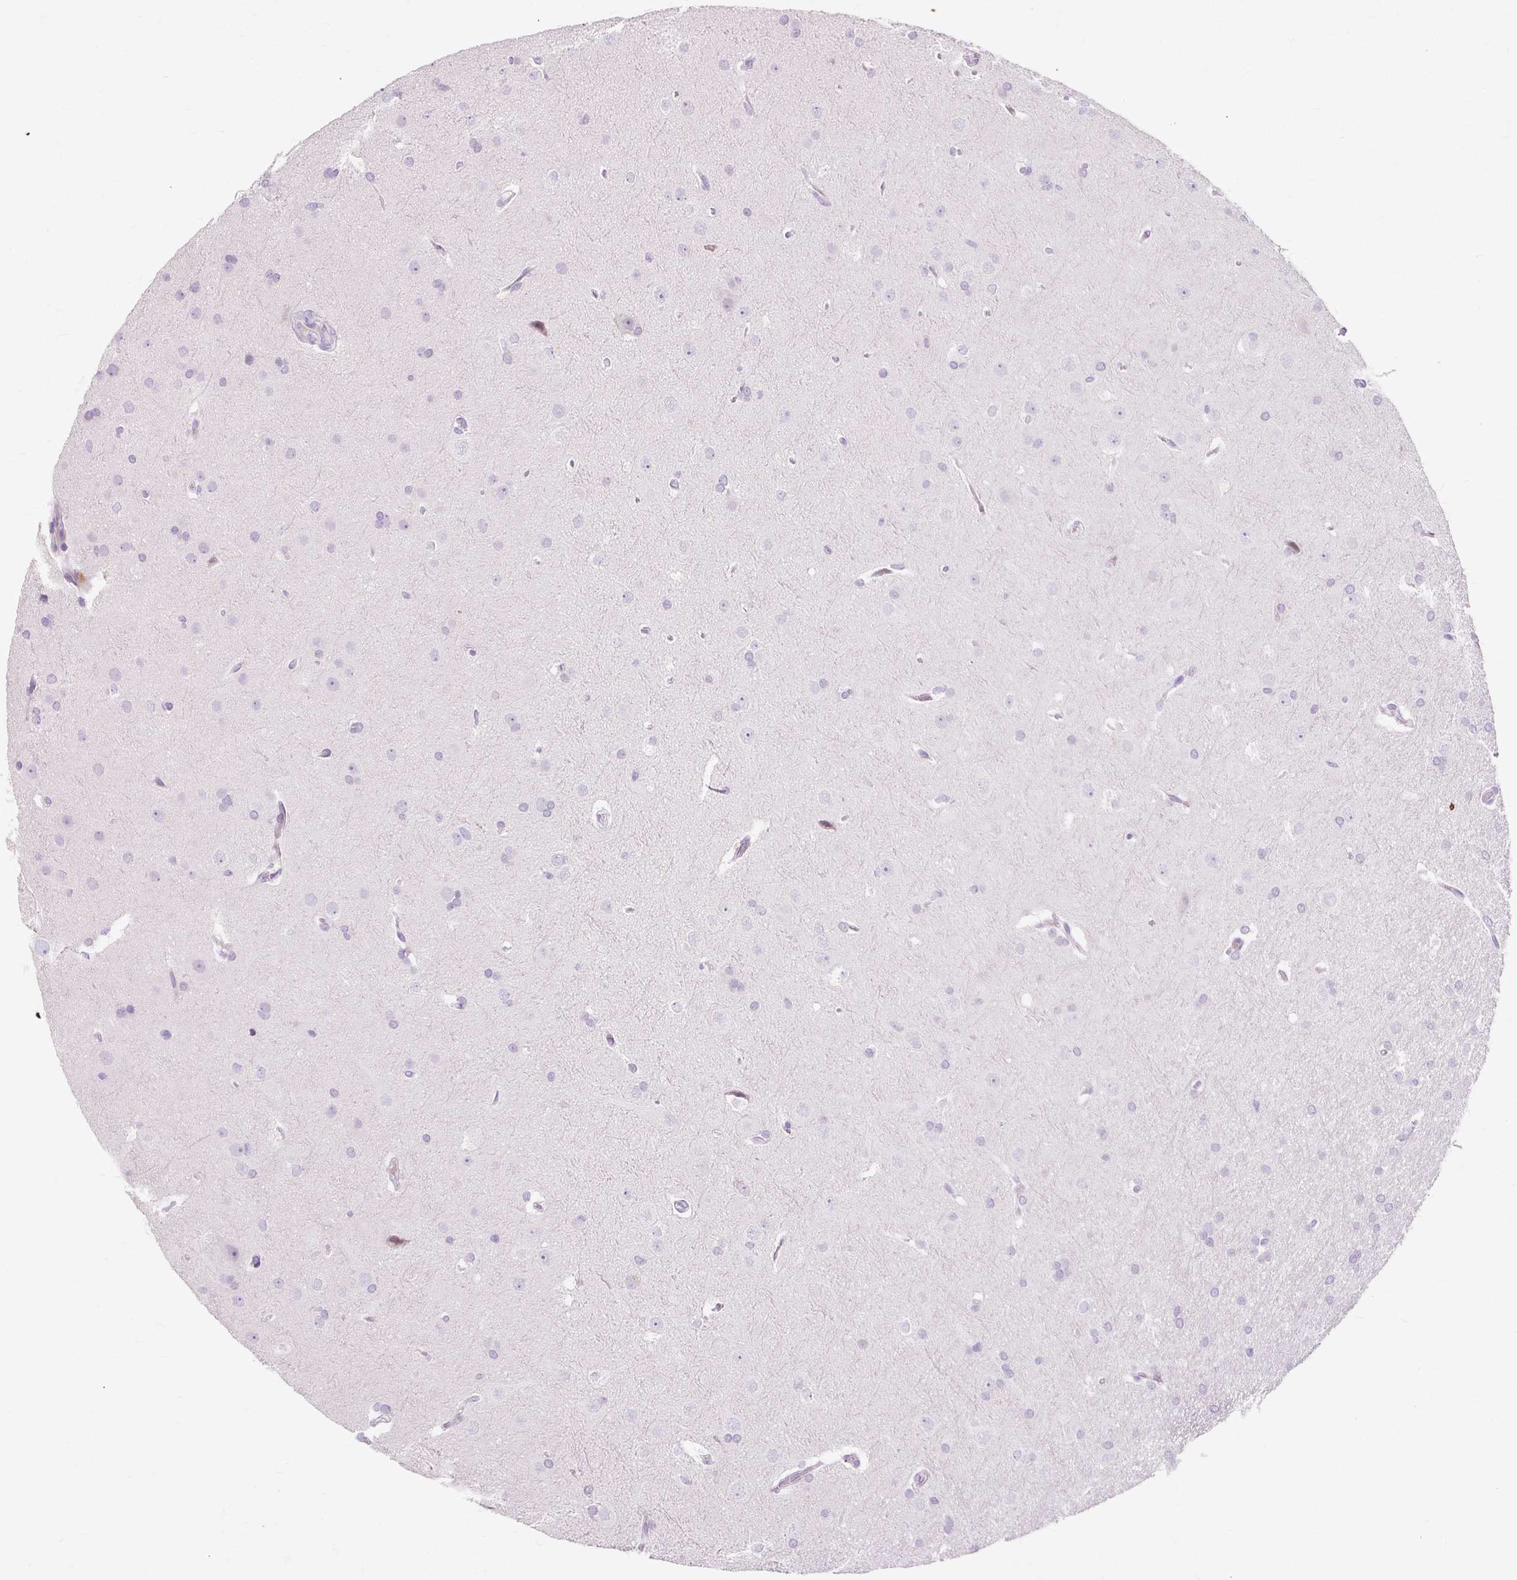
{"staining": {"intensity": "negative", "quantity": "none", "location": "none"}, "tissue": "glioma", "cell_type": "Tumor cells", "image_type": "cancer", "snomed": [{"axis": "morphology", "description": "Glioma, malignant, Low grade"}, {"axis": "topography", "description": "Brain"}], "caption": "An immunohistochemistry (IHC) image of glioma is shown. There is no staining in tumor cells of glioma.", "gene": "IRX2", "patient": {"sex": "female", "age": 34}}